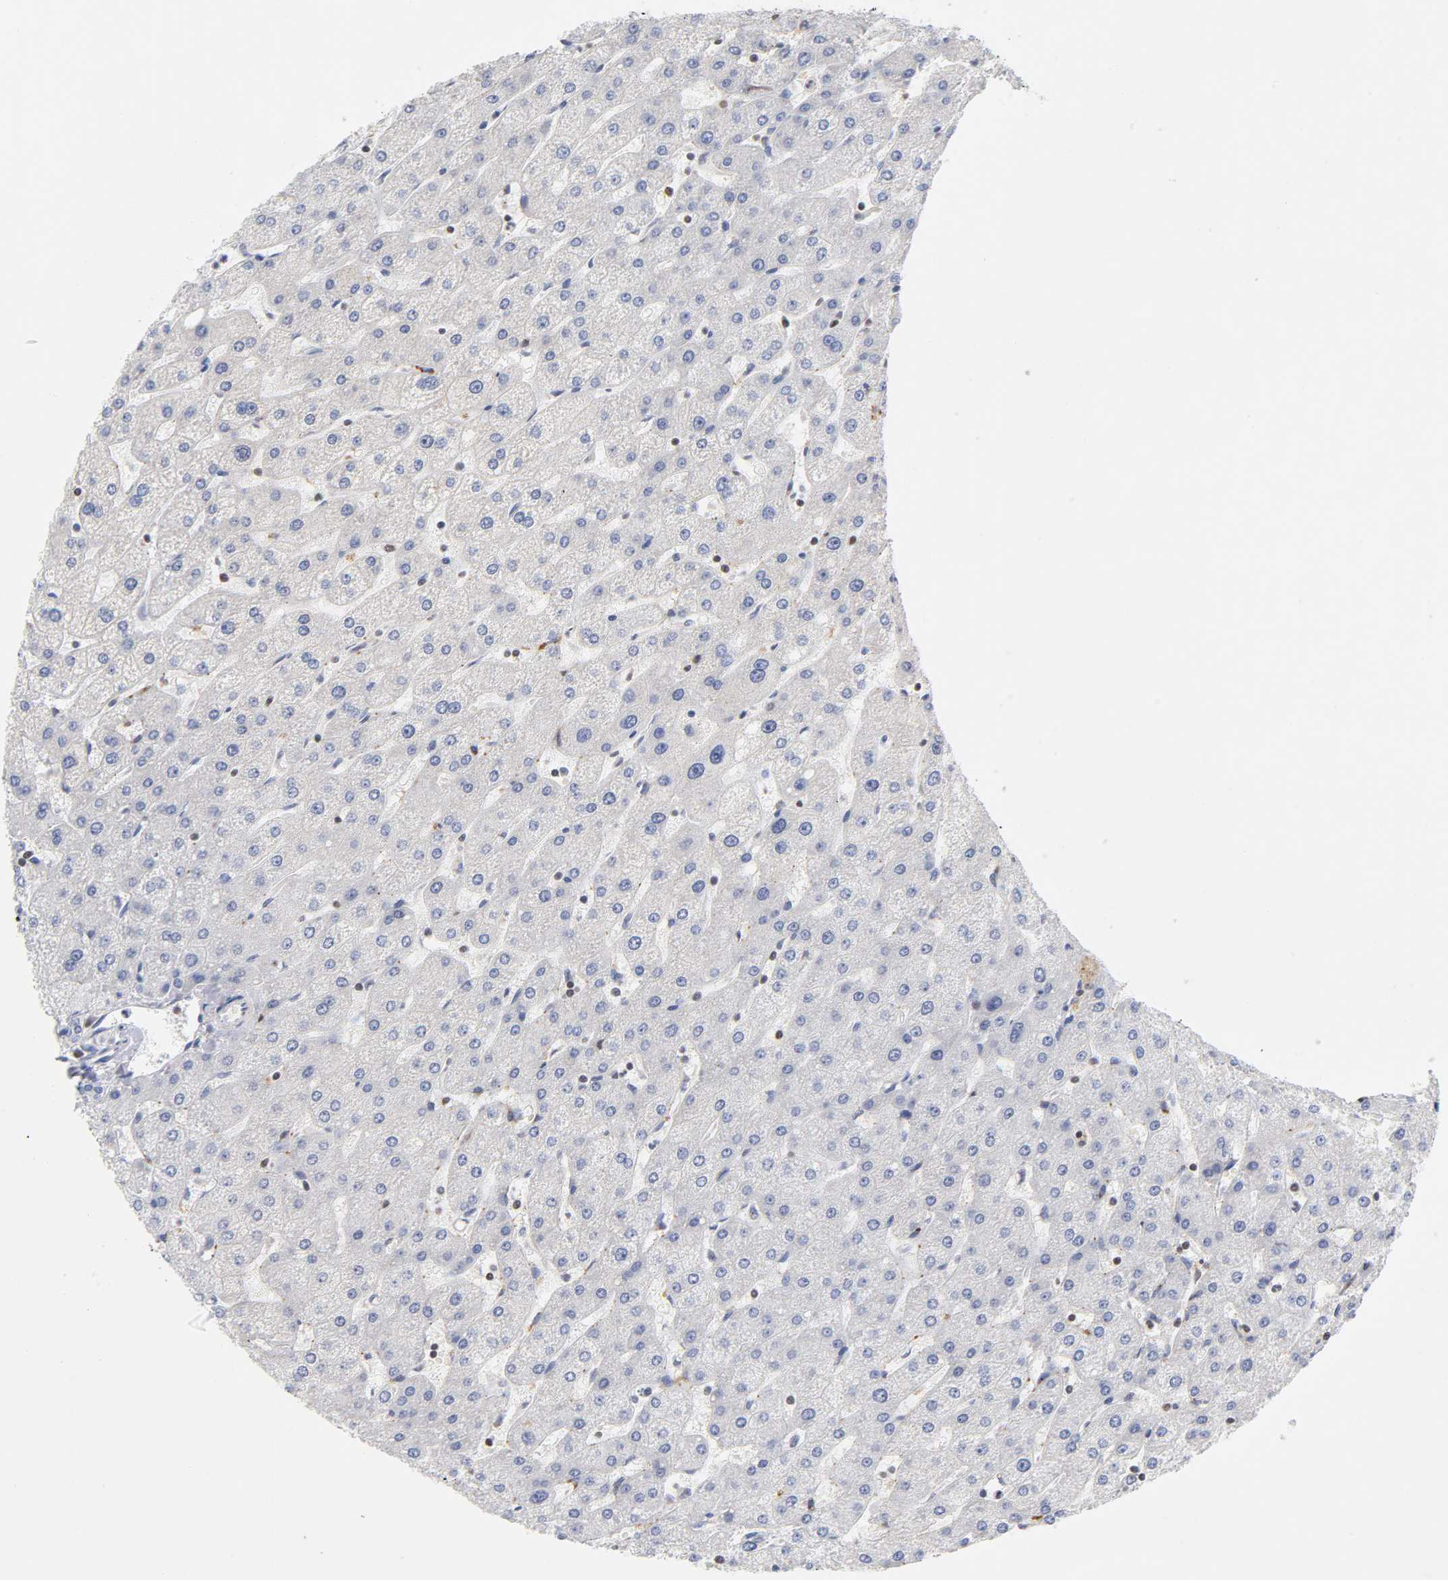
{"staining": {"intensity": "negative", "quantity": "none", "location": "none"}, "tissue": "liver", "cell_type": "Cholangiocytes", "image_type": "normal", "snomed": [{"axis": "morphology", "description": "Normal tissue, NOS"}, {"axis": "topography", "description": "Liver"}], "caption": "Immunohistochemistry (IHC) histopathology image of benign liver: liver stained with DAB (3,3'-diaminobenzidine) reveals no significant protein expression in cholangiocytes.", "gene": "RUNX1", "patient": {"sex": "male", "age": 67}}